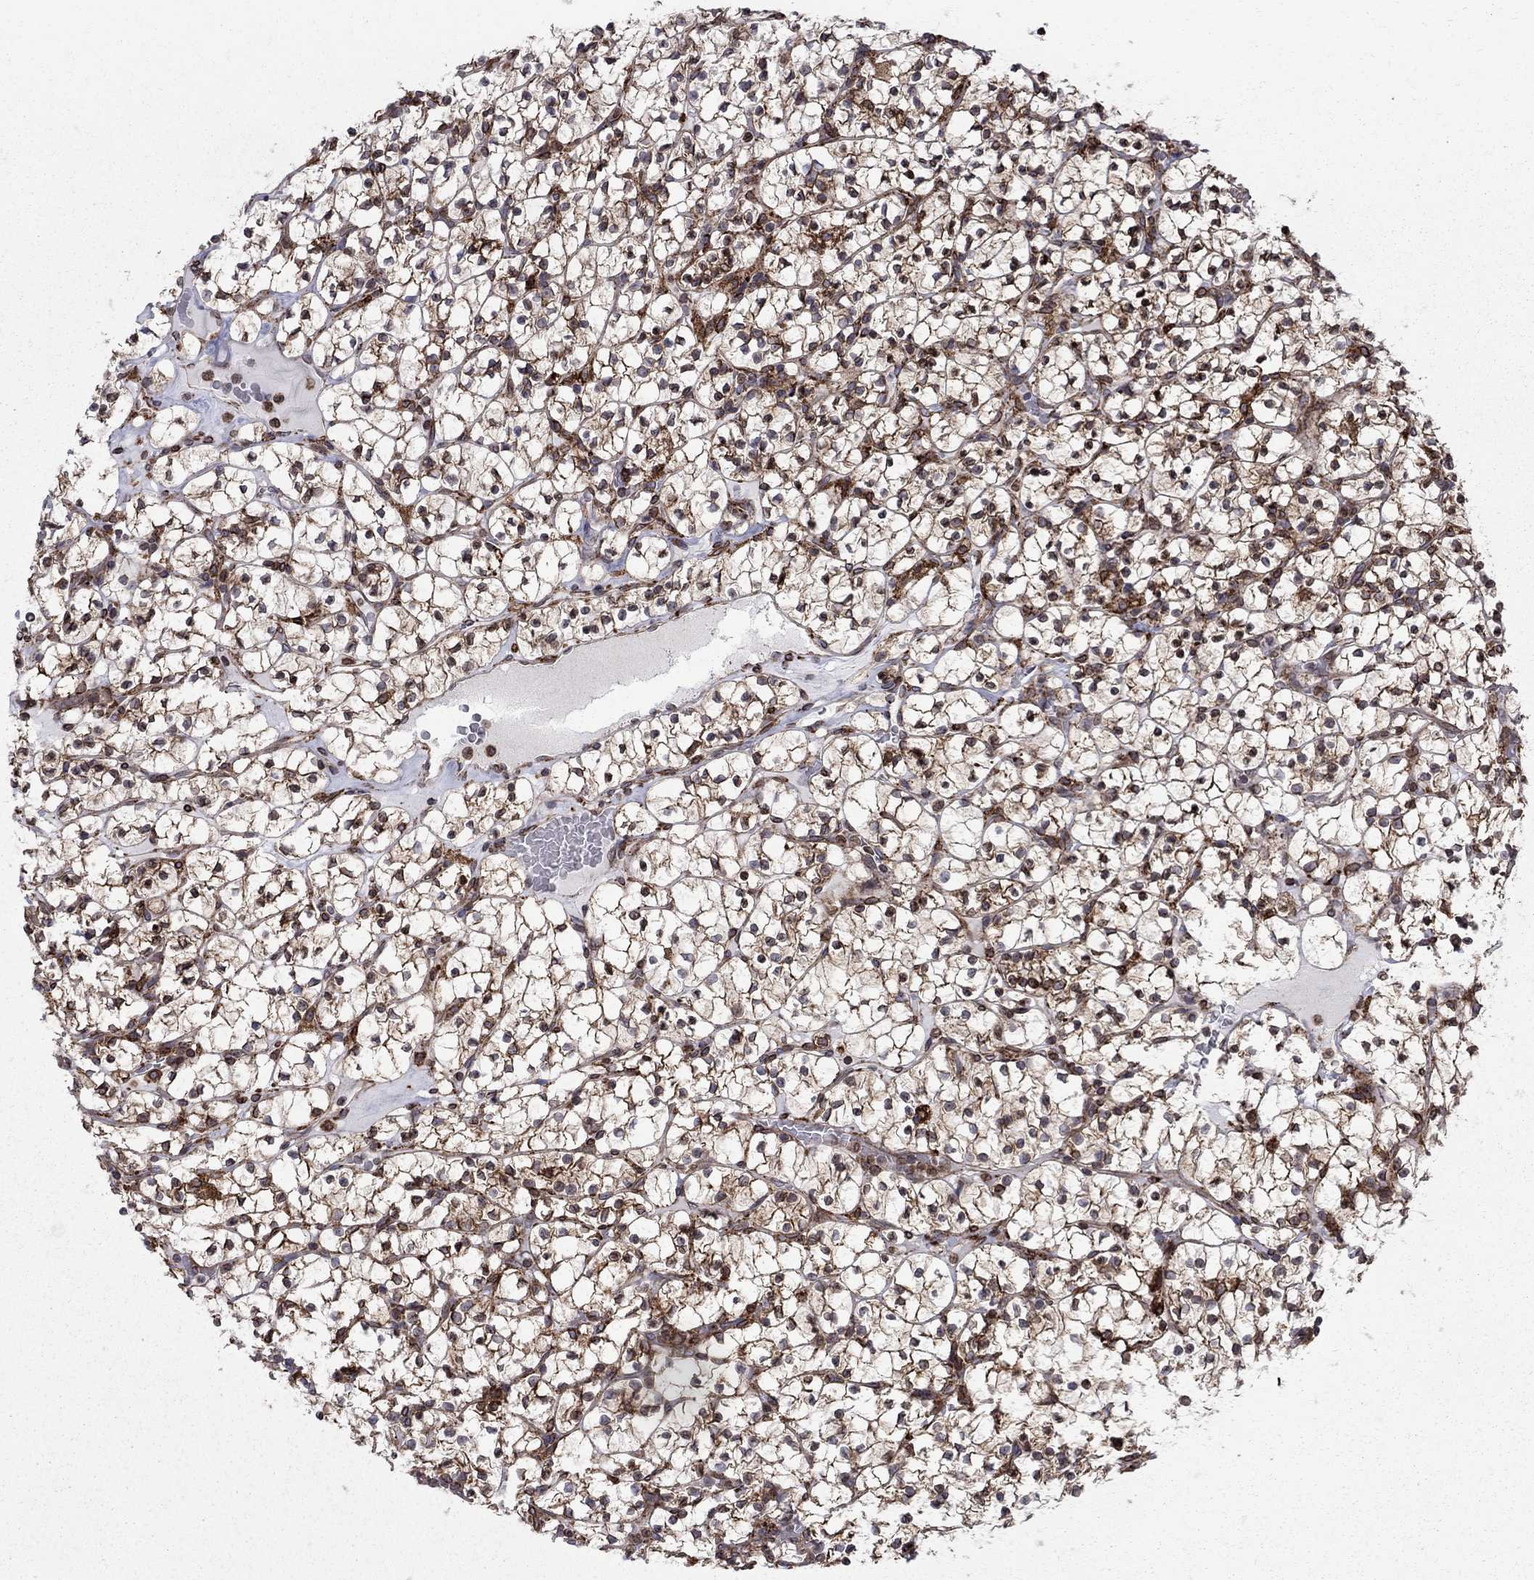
{"staining": {"intensity": "moderate", "quantity": ">75%", "location": "cytoplasmic/membranous,nuclear"}, "tissue": "renal cancer", "cell_type": "Tumor cells", "image_type": "cancer", "snomed": [{"axis": "morphology", "description": "Adenocarcinoma, NOS"}, {"axis": "topography", "description": "Kidney"}], "caption": "Immunohistochemical staining of human renal adenocarcinoma shows medium levels of moderate cytoplasmic/membranous and nuclear staining in about >75% of tumor cells.", "gene": "CAB39L", "patient": {"sex": "female", "age": 89}}